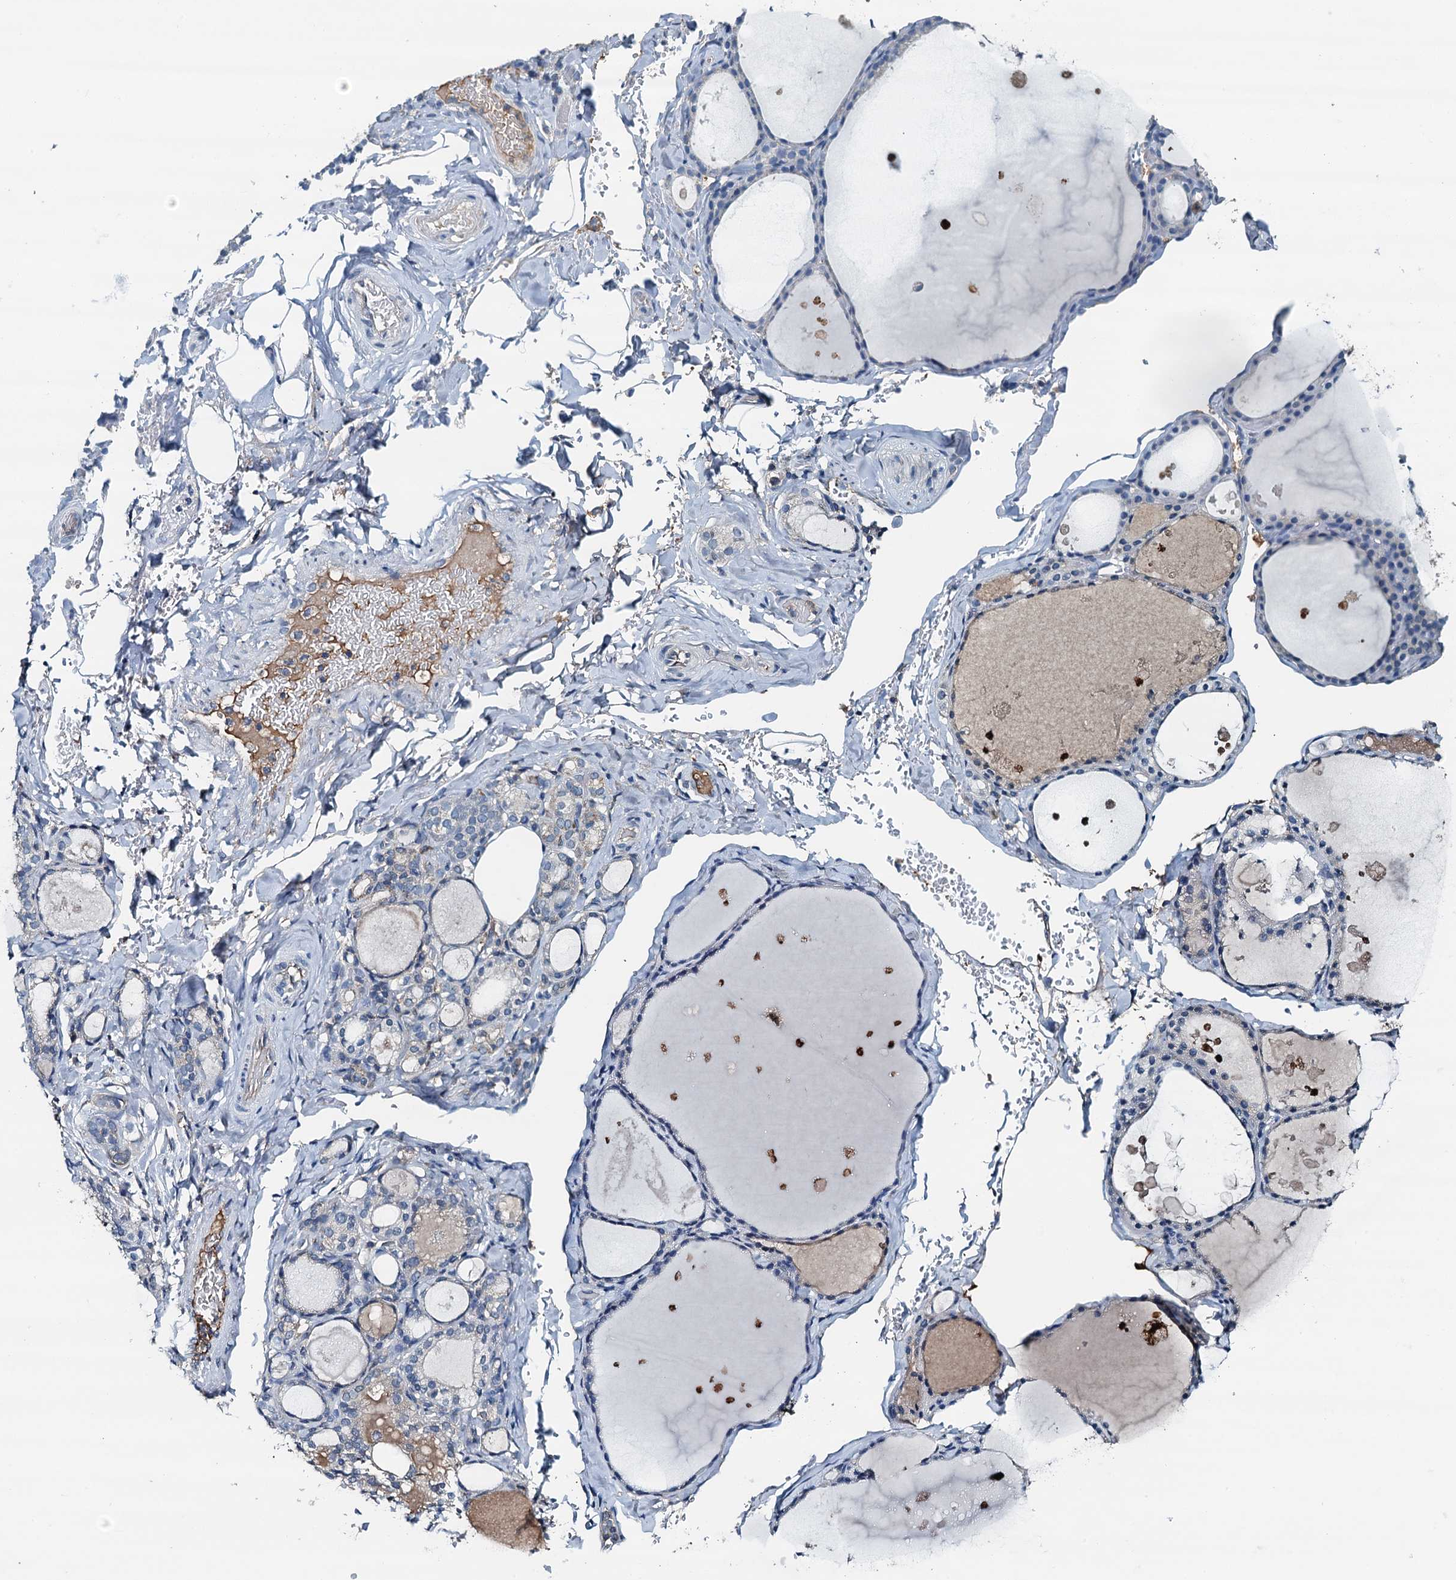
{"staining": {"intensity": "negative", "quantity": "none", "location": "none"}, "tissue": "thyroid gland", "cell_type": "Glandular cells", "image_type": "normal", "snomed": [{"axis": "morphology", "description": "Normal tissue, NOS"}, {"axis": "topography", "description": "Thyroid gland"}], "caption": "Benign thyroid gland was stained to show a protein in brown. There is no significant positivity in glandular cells. (DAB (3,3'-diaminobenzidine) IHC with hematoxylin counter stain).", "gene": "LSM14B", "patient": {"sex": "male", "age": 56}}